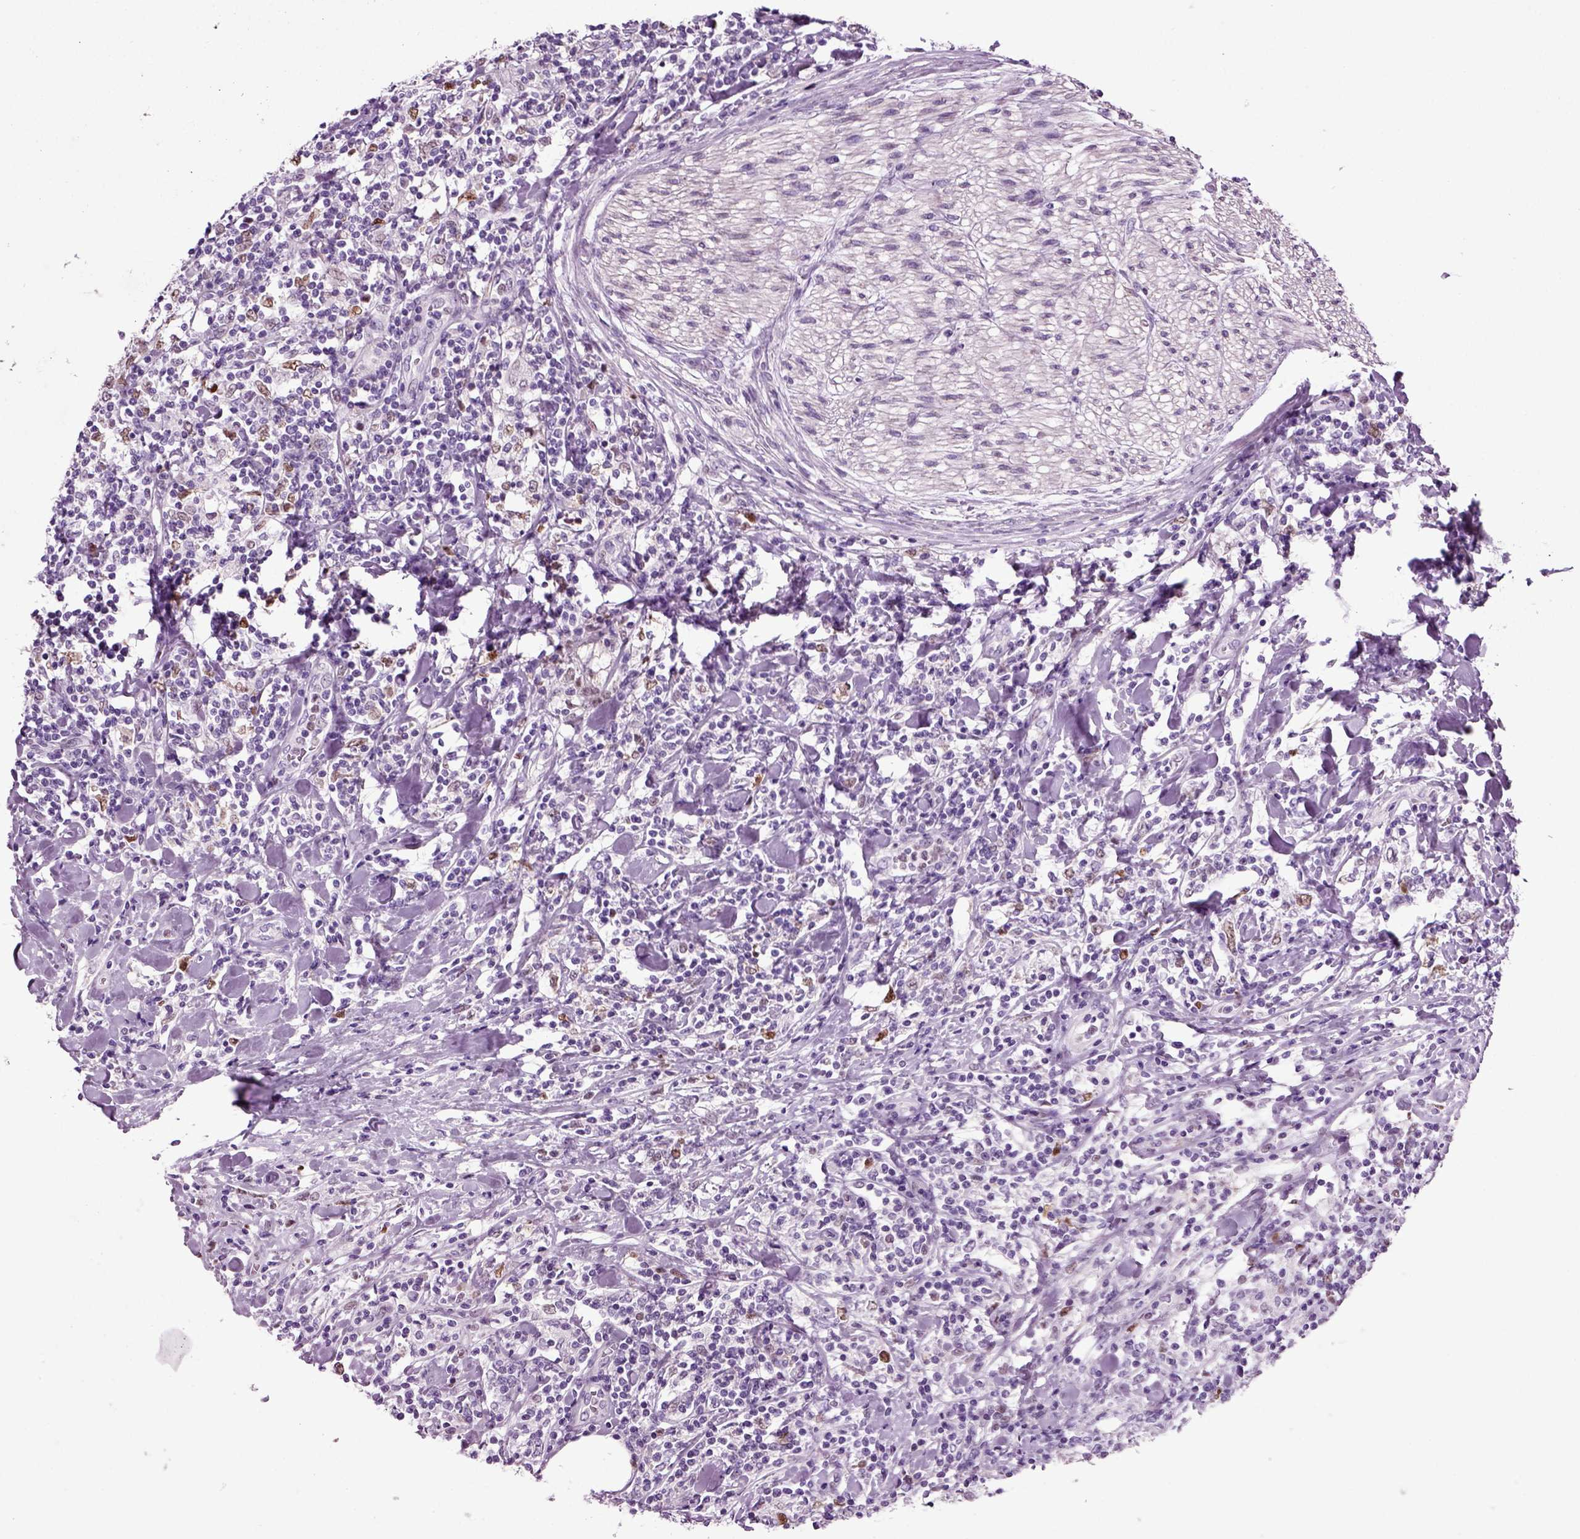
{"staining": {"intensity": "negative", "quantity": "none", "location": "none"}, "tissue": "lymphoma", "cell_type": "Tumor cells", "image_type": "cancer", "snomed": [{"axis": "morphology", "description": "Malignant lymphoma, non-Hodgkin's type, High grade"}, {"axis": "topography", "description": "Lymph node"}], "caption": "This is an immunohistochemistry (IHC) image of high-grade malignant lymphoma, non-Hodgkin's type. There is no positivity in tumor cells.", "gene": "ARID3A", "patient": {"sex": "female", "age": 84}}